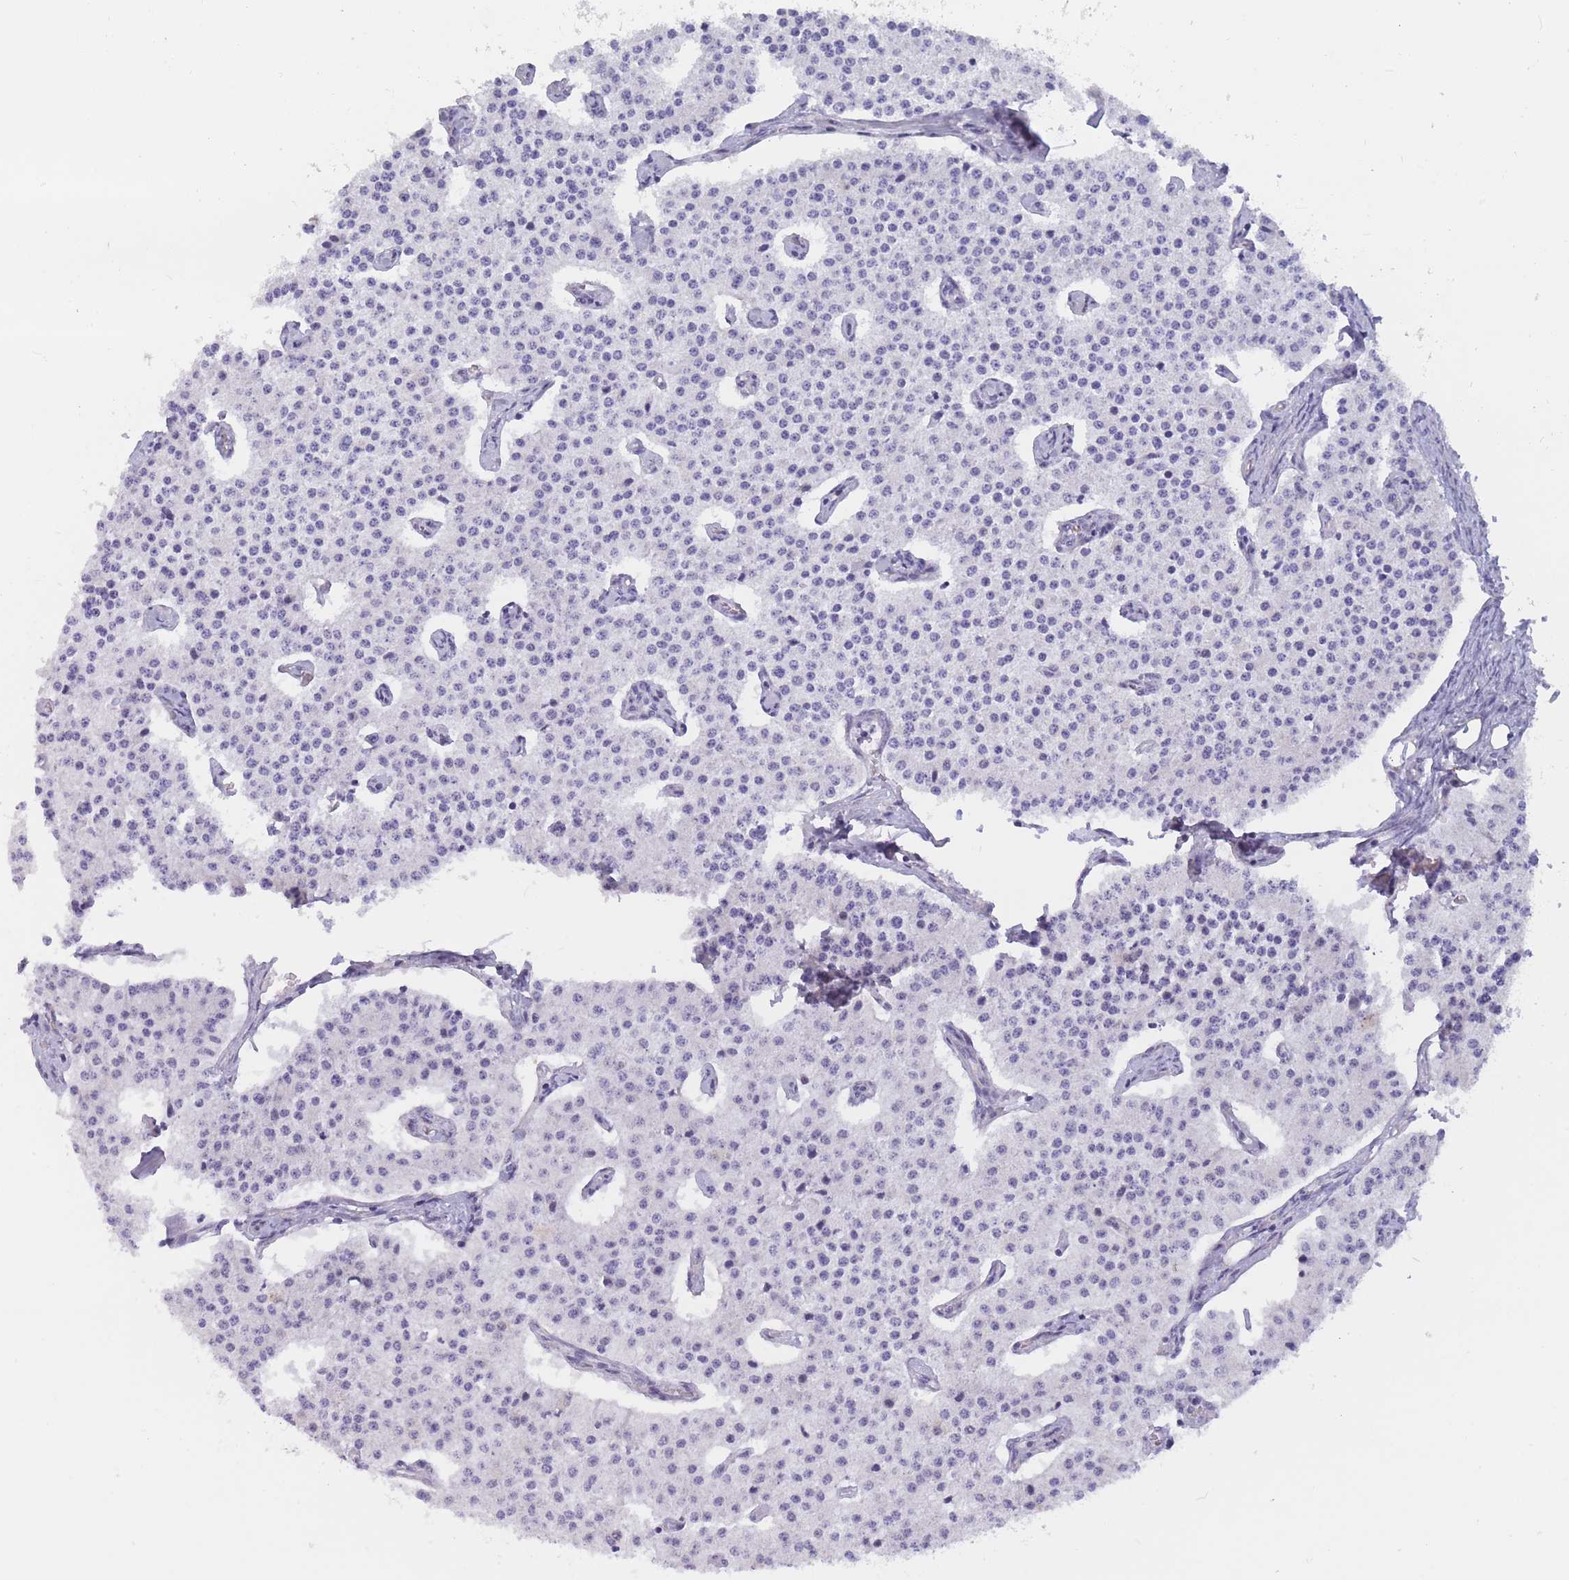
{"staining": {"intensity": "negative", "quantity": "none", "location": "none"}, "tissue": "carcinoid", "cell_type": "Tumor cells", "image_type": "cancer", "snomed": [{"axis": "morphology", "description": "Carcinoid, malignant, NOS"}, {"axis": "topography", "description": "Colon"}], "caption": "Malignant carcinoid stained for a protein using immunohistochemistry reveals no staining tumor cells.", "gene": "BCL9L", "patient": {"sex": "female", "age": 52}}